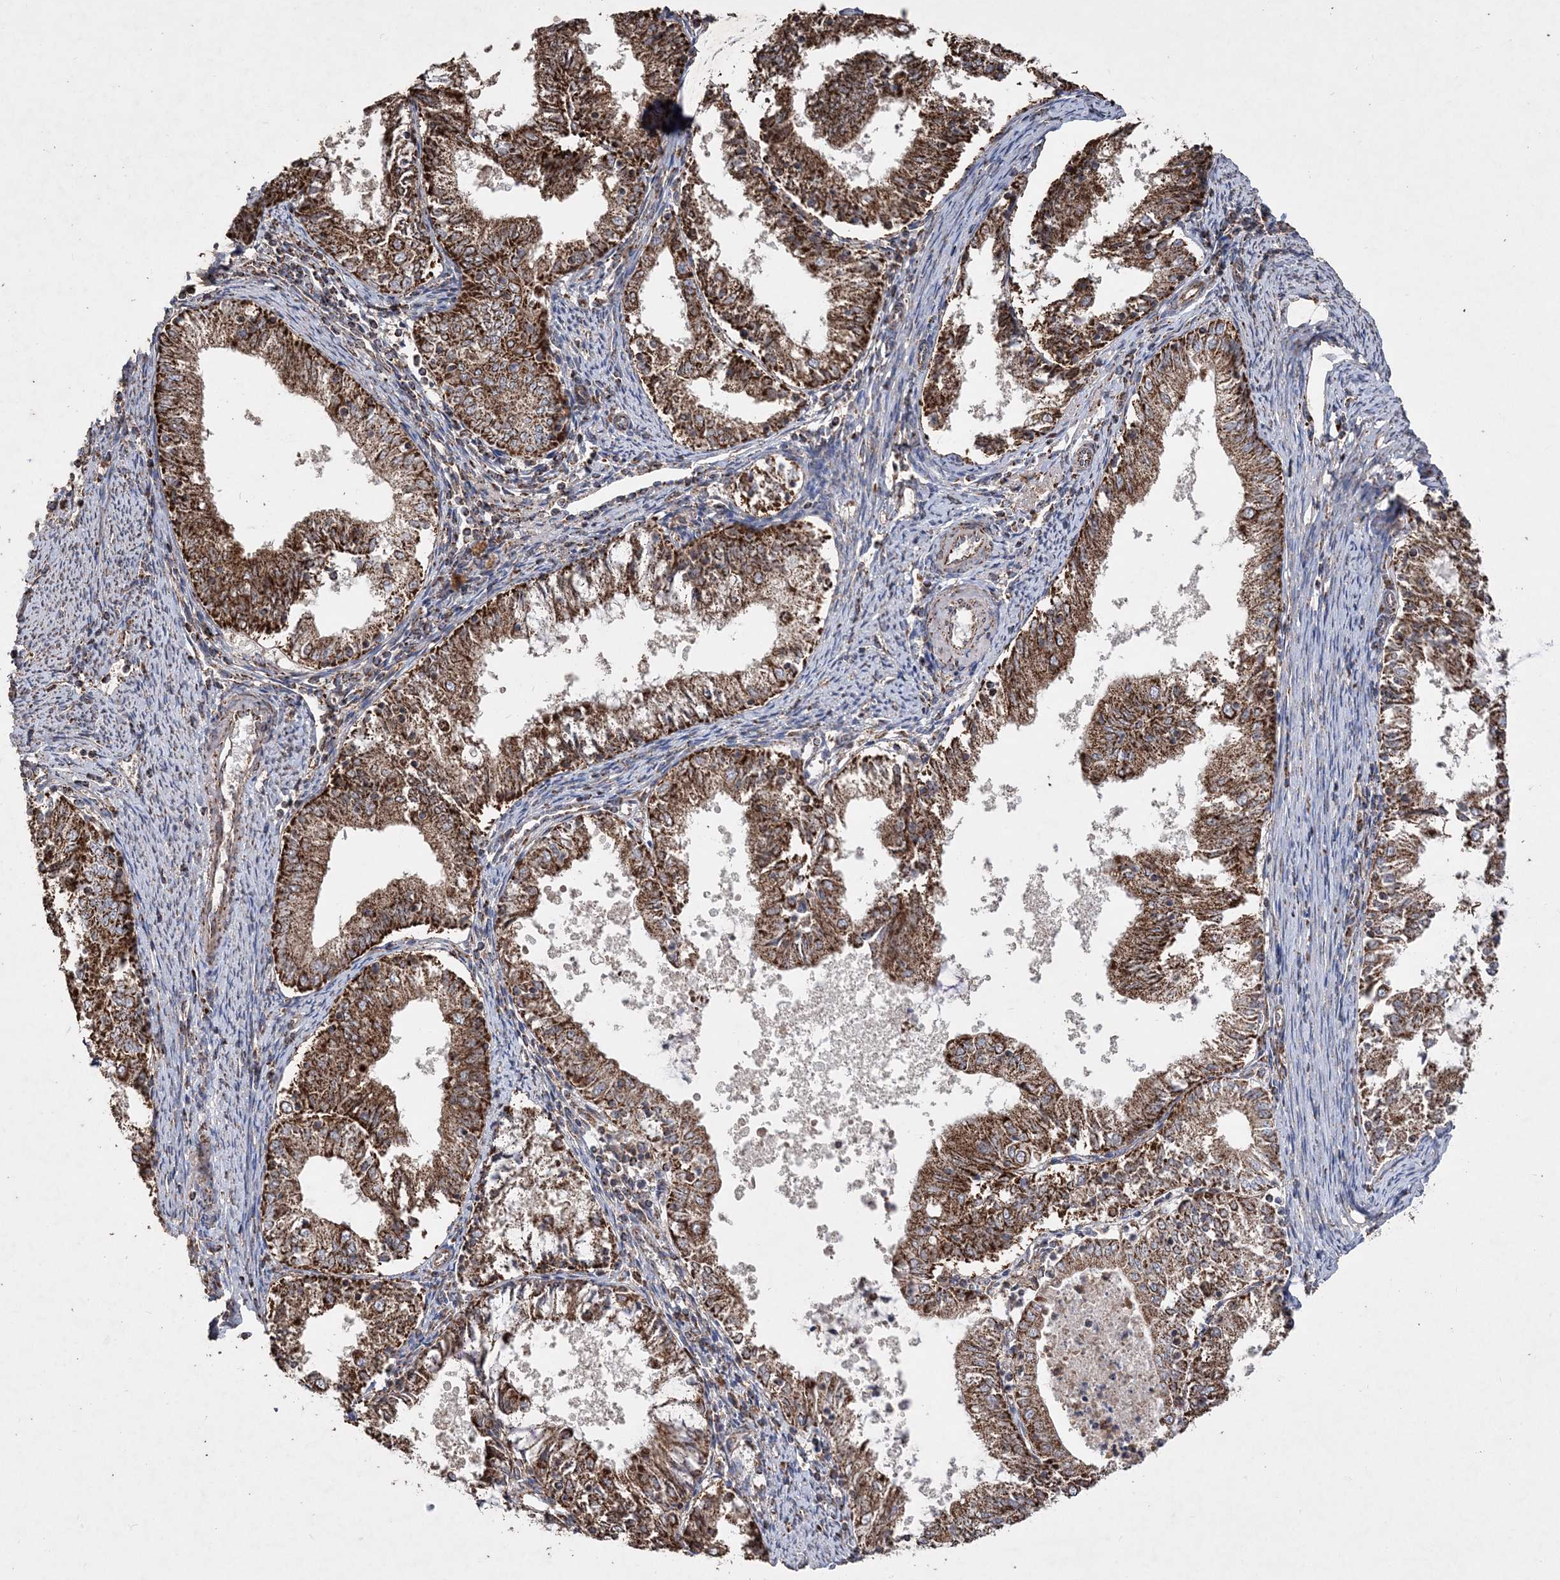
{"staining": {"intensity": "strong", "quantity": ">75%", "location": "cytoplasmic/membranous"}, "tissue": "endometrial cancer", "cell_type": "Tumor cells", "image_type": "cancer", "snomed": [{"axis": "morphology", "description": "Adenocarcinoma, NOS"}, {"axis": "topography", "description": "Endometrium"}], "caption": "The image reveals staining of endometrial cancer, revealing strong cytoplasmic/membranous protein staining (brown color) within tumor cells.", "gene": "POC5", "patient": {"sex": "female", "age": 57}}